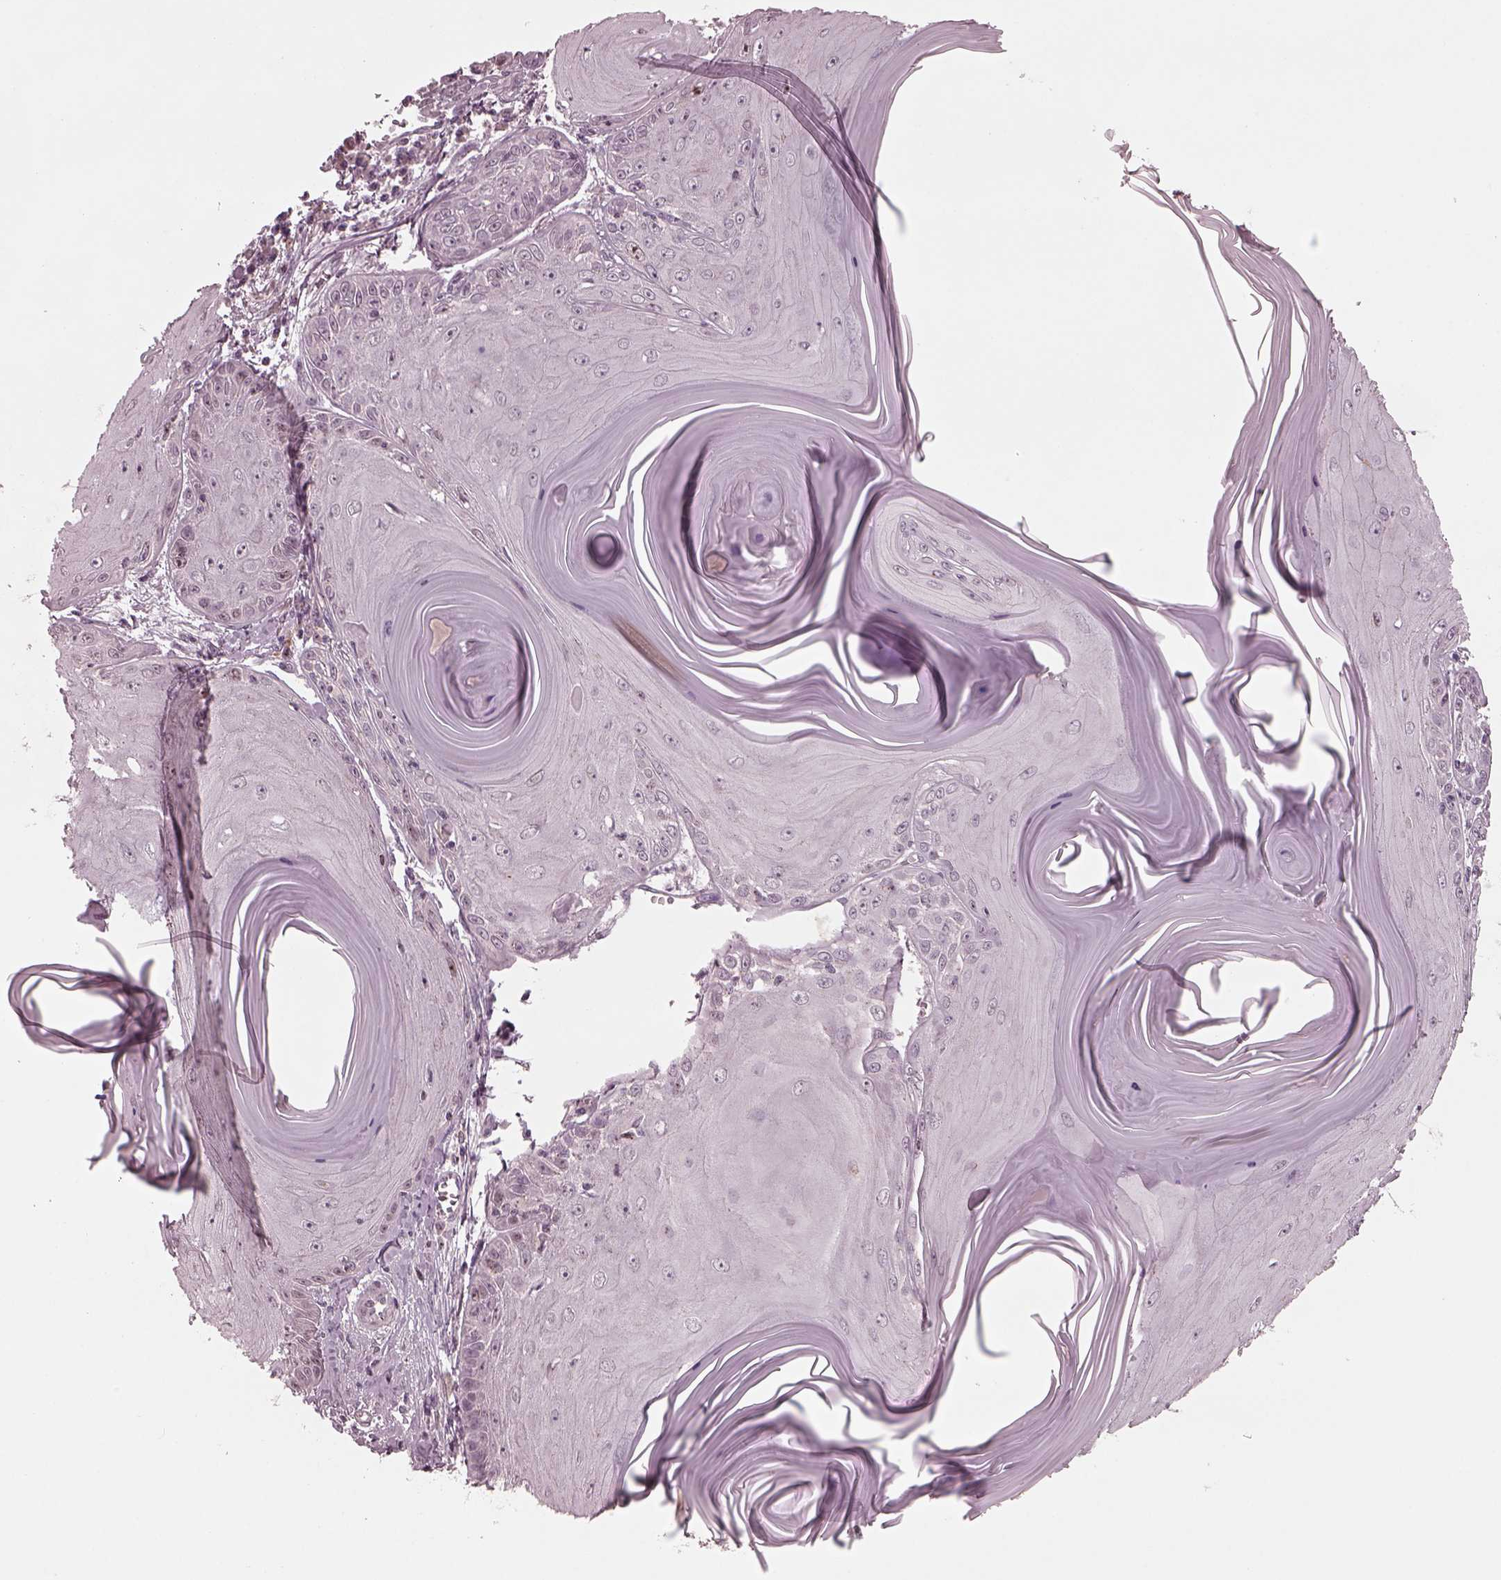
{"staining": {"intensity": "negative", "quantity": "none", "location": "none"}, "tissue": "skin cancer", "cell_type": "Tumor cells", "image_type": "cancer", "snomed": [{"axis": "morphology", "description": "Squamous cell carcinoma, NOS"}, {"axis": "topography", "description": "Skin"}, {"axis": "topography", "description": "Vulva"}], "caption": "High magnification brightfield microscopy of skin squamous cell carcinoma stained with DAB (brown) and counterstained with hematoxylin (blue): tumor cells show no significant staining.", "gene": "SAXO1", "patient": {"sex": "female", "age": 85}}